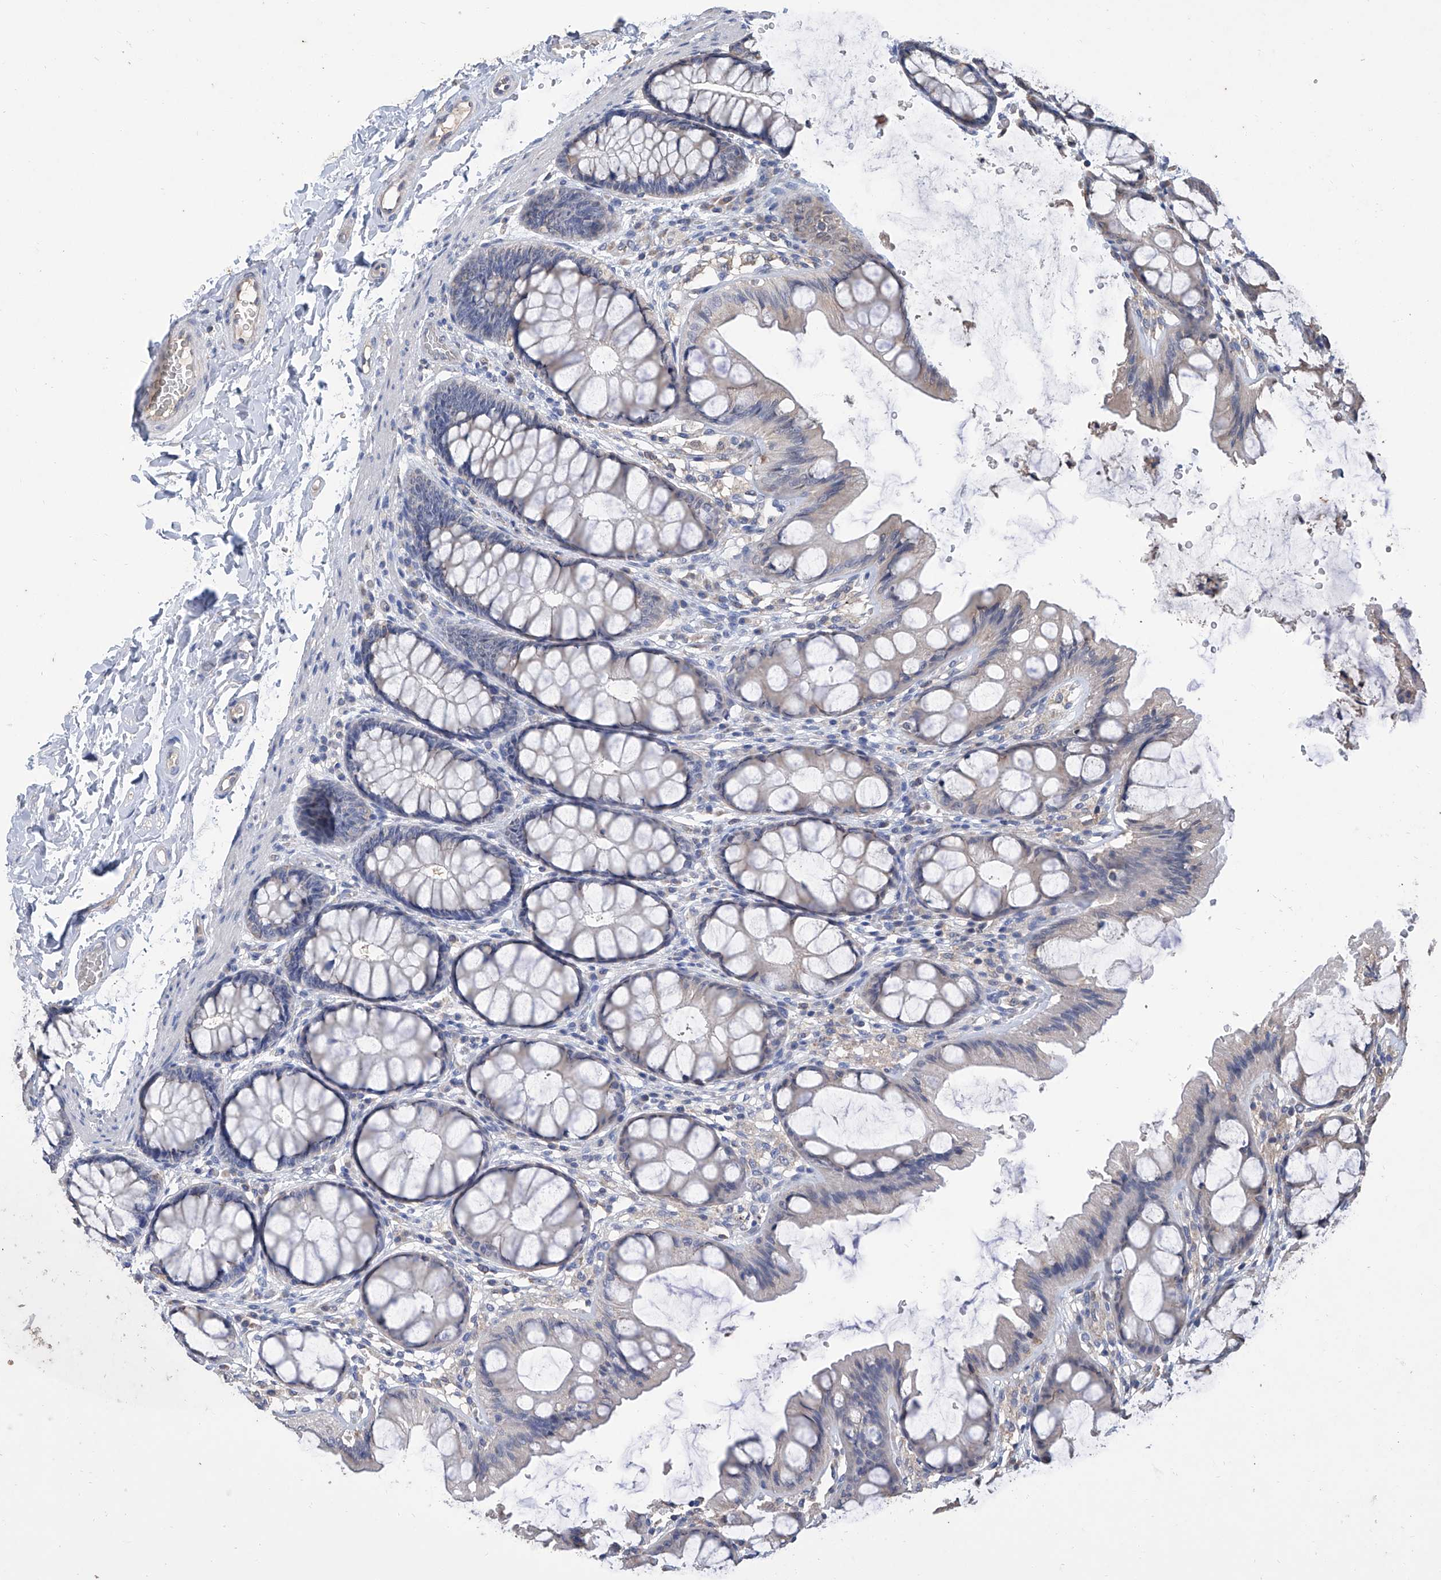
{"staining": {"intensity": "weak", "quantity": ">75%", "location": "cytoplasmic/membranous"}, "tissue": "colon", "cell_type": "Endothelial cells", "image_type": "normal", "snomed": [{"axis": "morphology", "description": "Normal tissue, NOS"}, {"axis": "topography", "description": "Colon"}], "caption": "Colon stained with DAB (3,3'-diaminobenzidine) immunohistochemistry demonstrates low levels of weak cytoplasmic/membranous expression in about >75% of endothelial cells.", "gene": "GPT", "patient": {"sex": "male", "age": 47}}